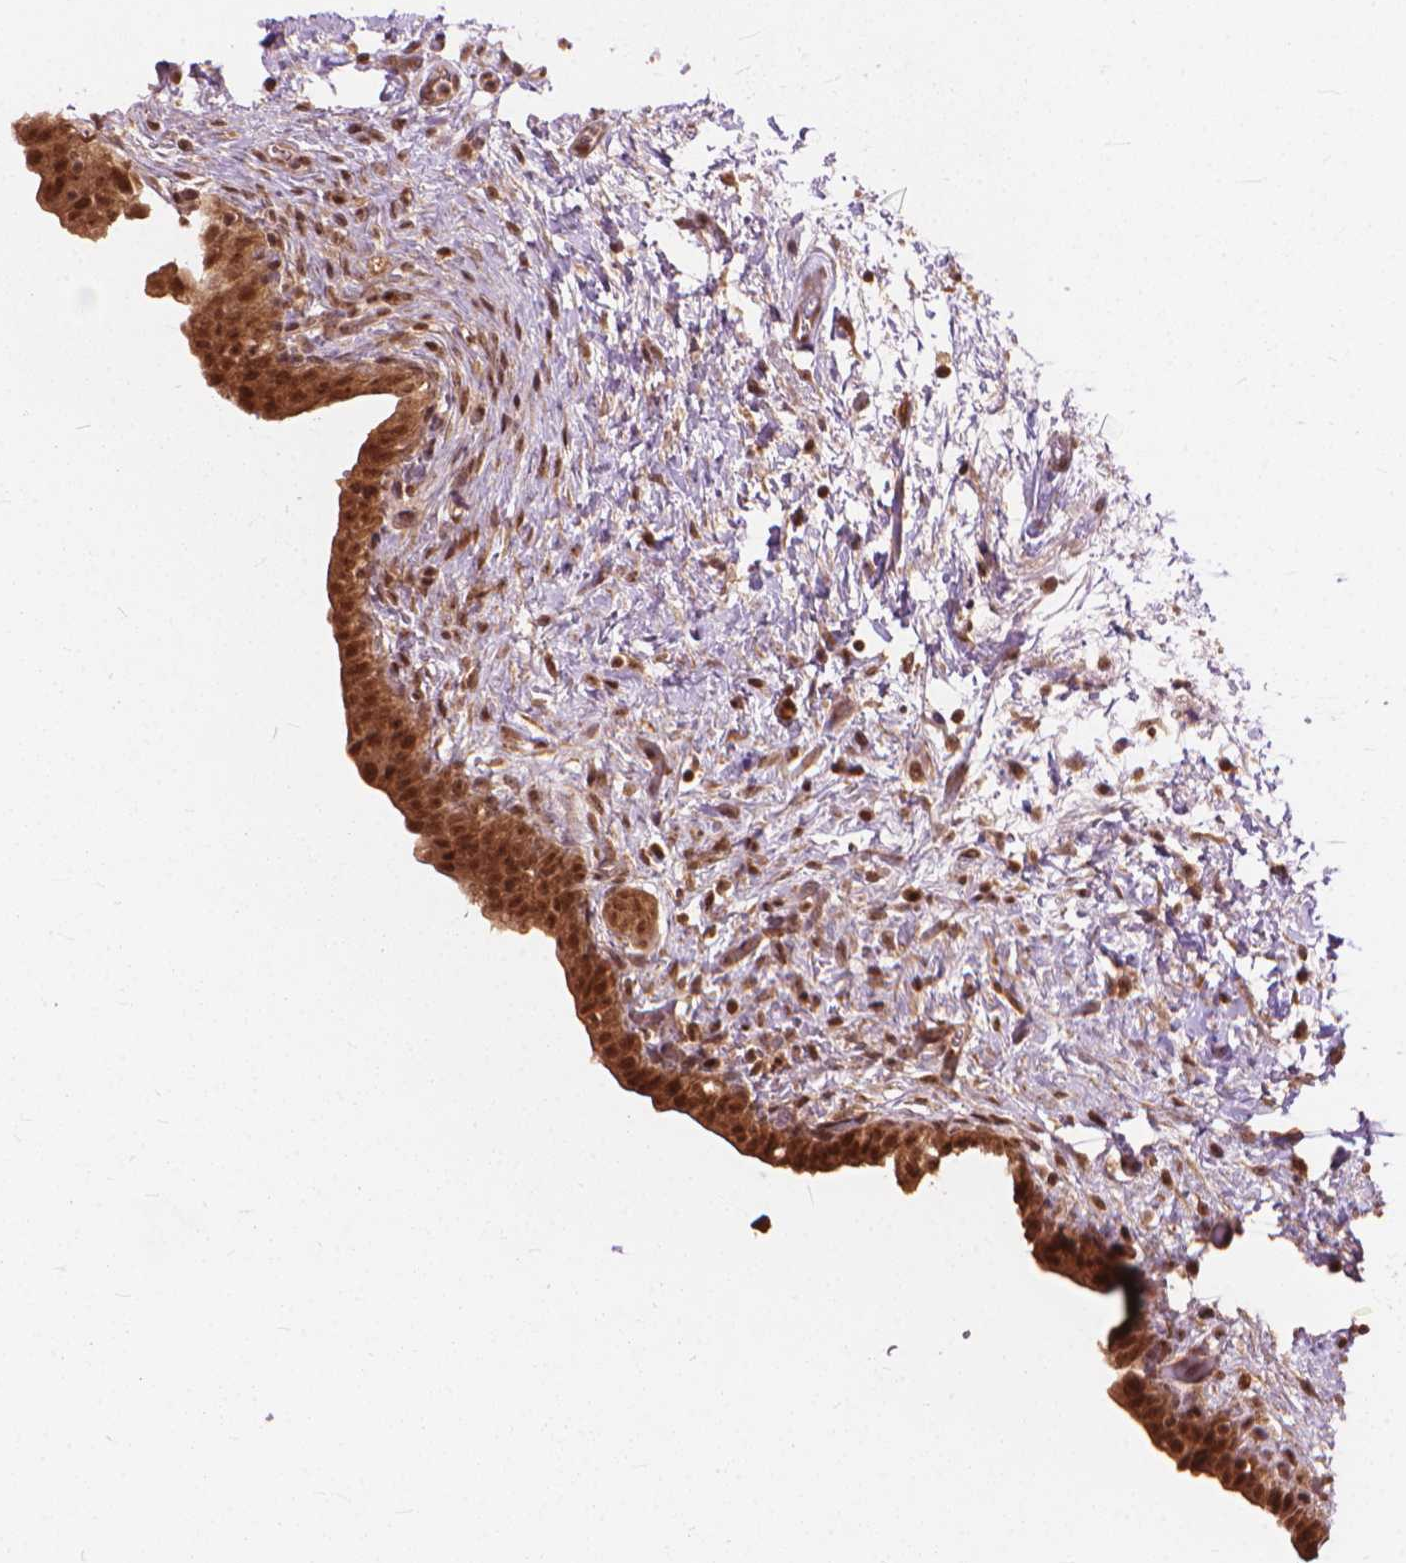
{"staining": {"intensity": "strong", "quantity": ">75%", "location": "cytoplasmic/membranous,nuclear"}, "tissue": "urinary bladder", "cell_type": "Urothelial cells", "image_type": "normal", "snomed": [{"axis": "morphology", "description": "Normal tissue, NOS"}, {"axis": "topography", "description": "Urinary bladder"}], "caption": "Immunohistochemical staining of unremarkable human urinary bladder demonstrates >75% levels of strong cytoplasmic/membranous,nuclear protein staining in about >75% of urothelial cells.", "gene": "SSU72", "patient": {"sex": "male", "age": 69}}